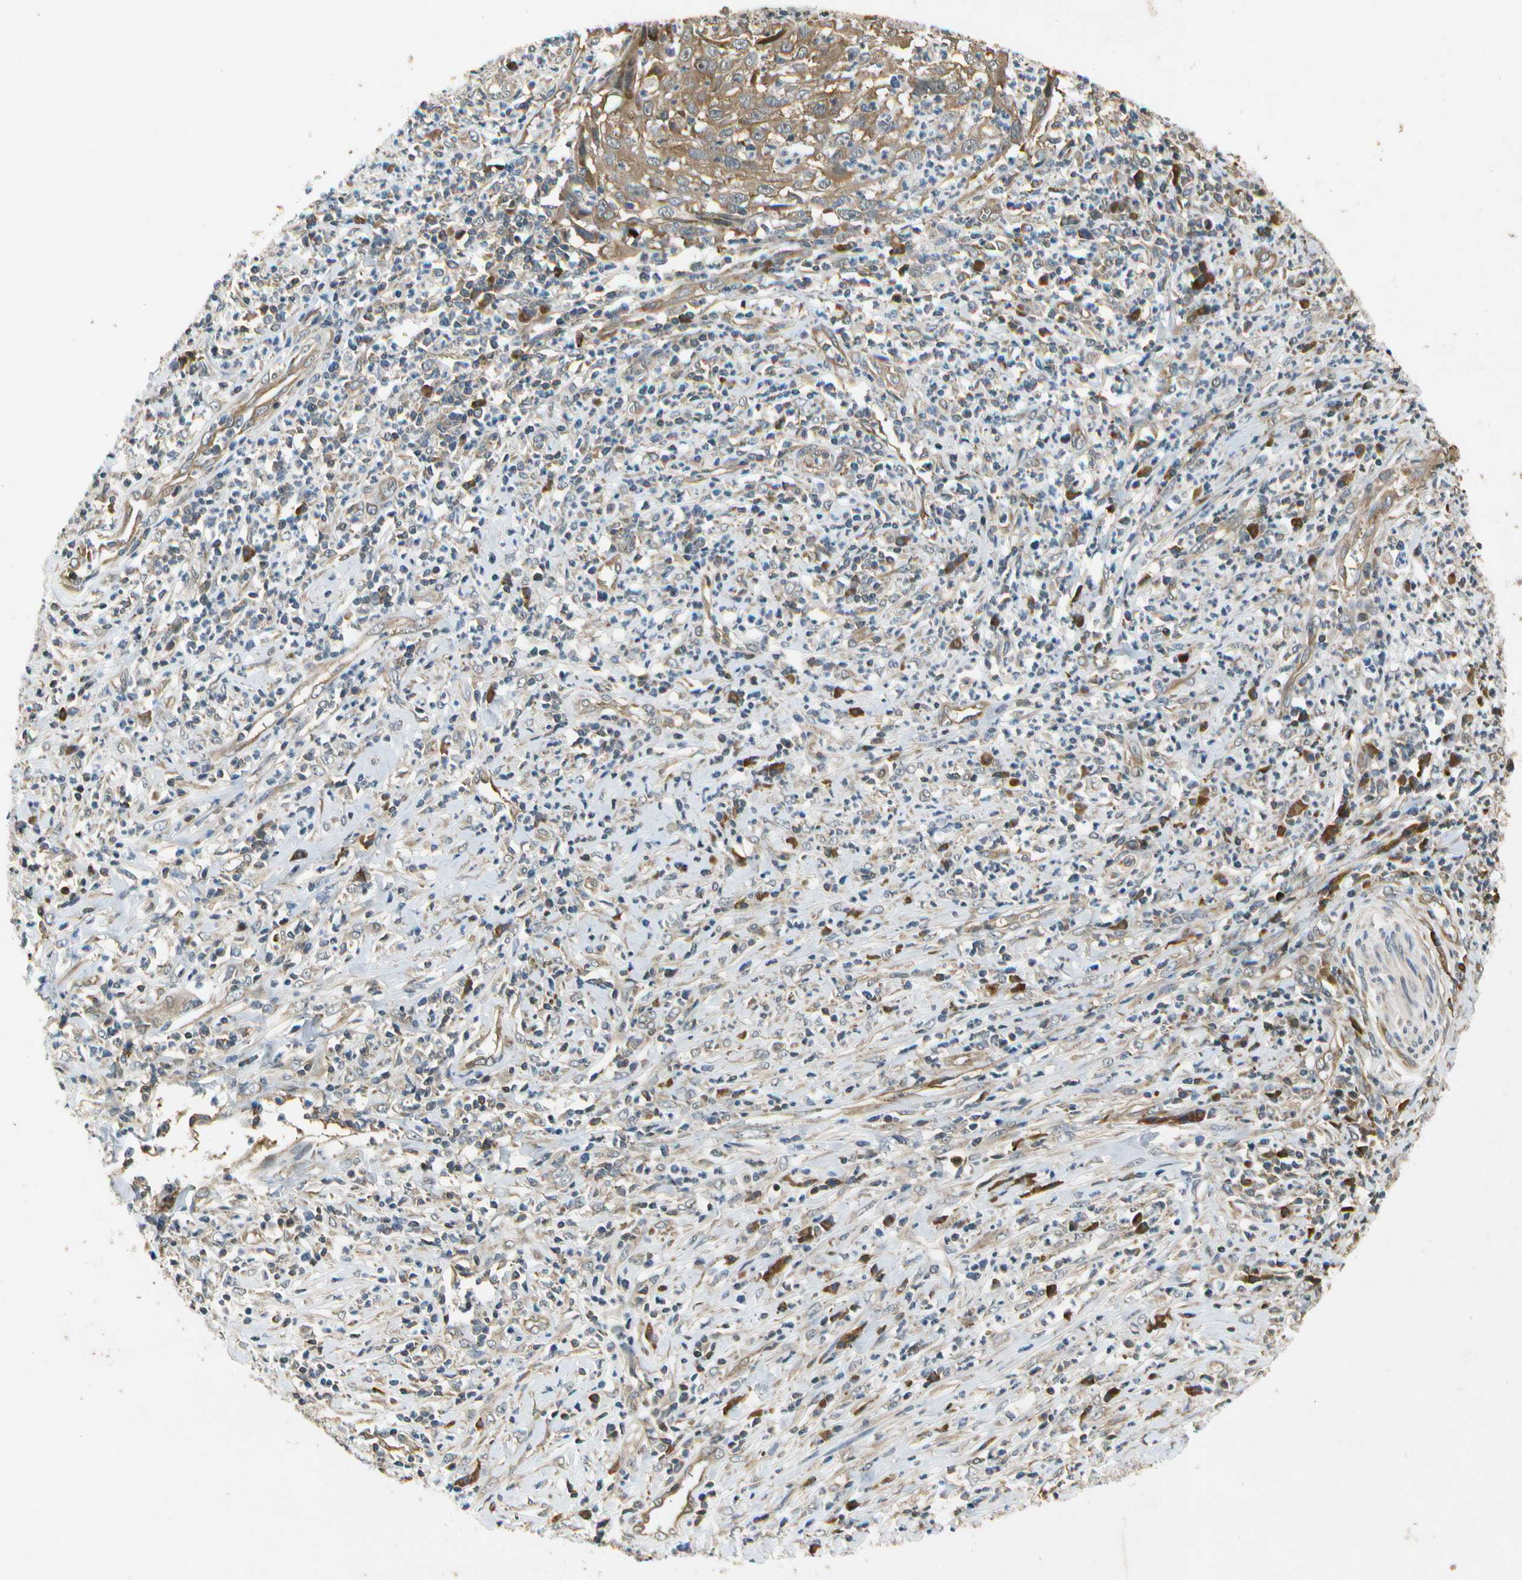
{"staining": {"intensity": "moderate", "quantity": ">75%", "location": "cytoplasmic/membranous"}, "tissue": "cervical cancer", "cell_type": "Tumor cells", "image_type": "cancer", "snomed": [{"axis": "morphology", "description": "Squamous cell carcinoma, NOS"}, {"axis": "topography", "description": "Cervix"}], "caption": "The micrograph shows a brown stain indicating the presence of a protein in the cytoplasmic/membranous of tumor cells in squamous cell carcinoma (cervical).", "gene": "EIF1AX", "patient": {"sex": "female", "age": 32}}